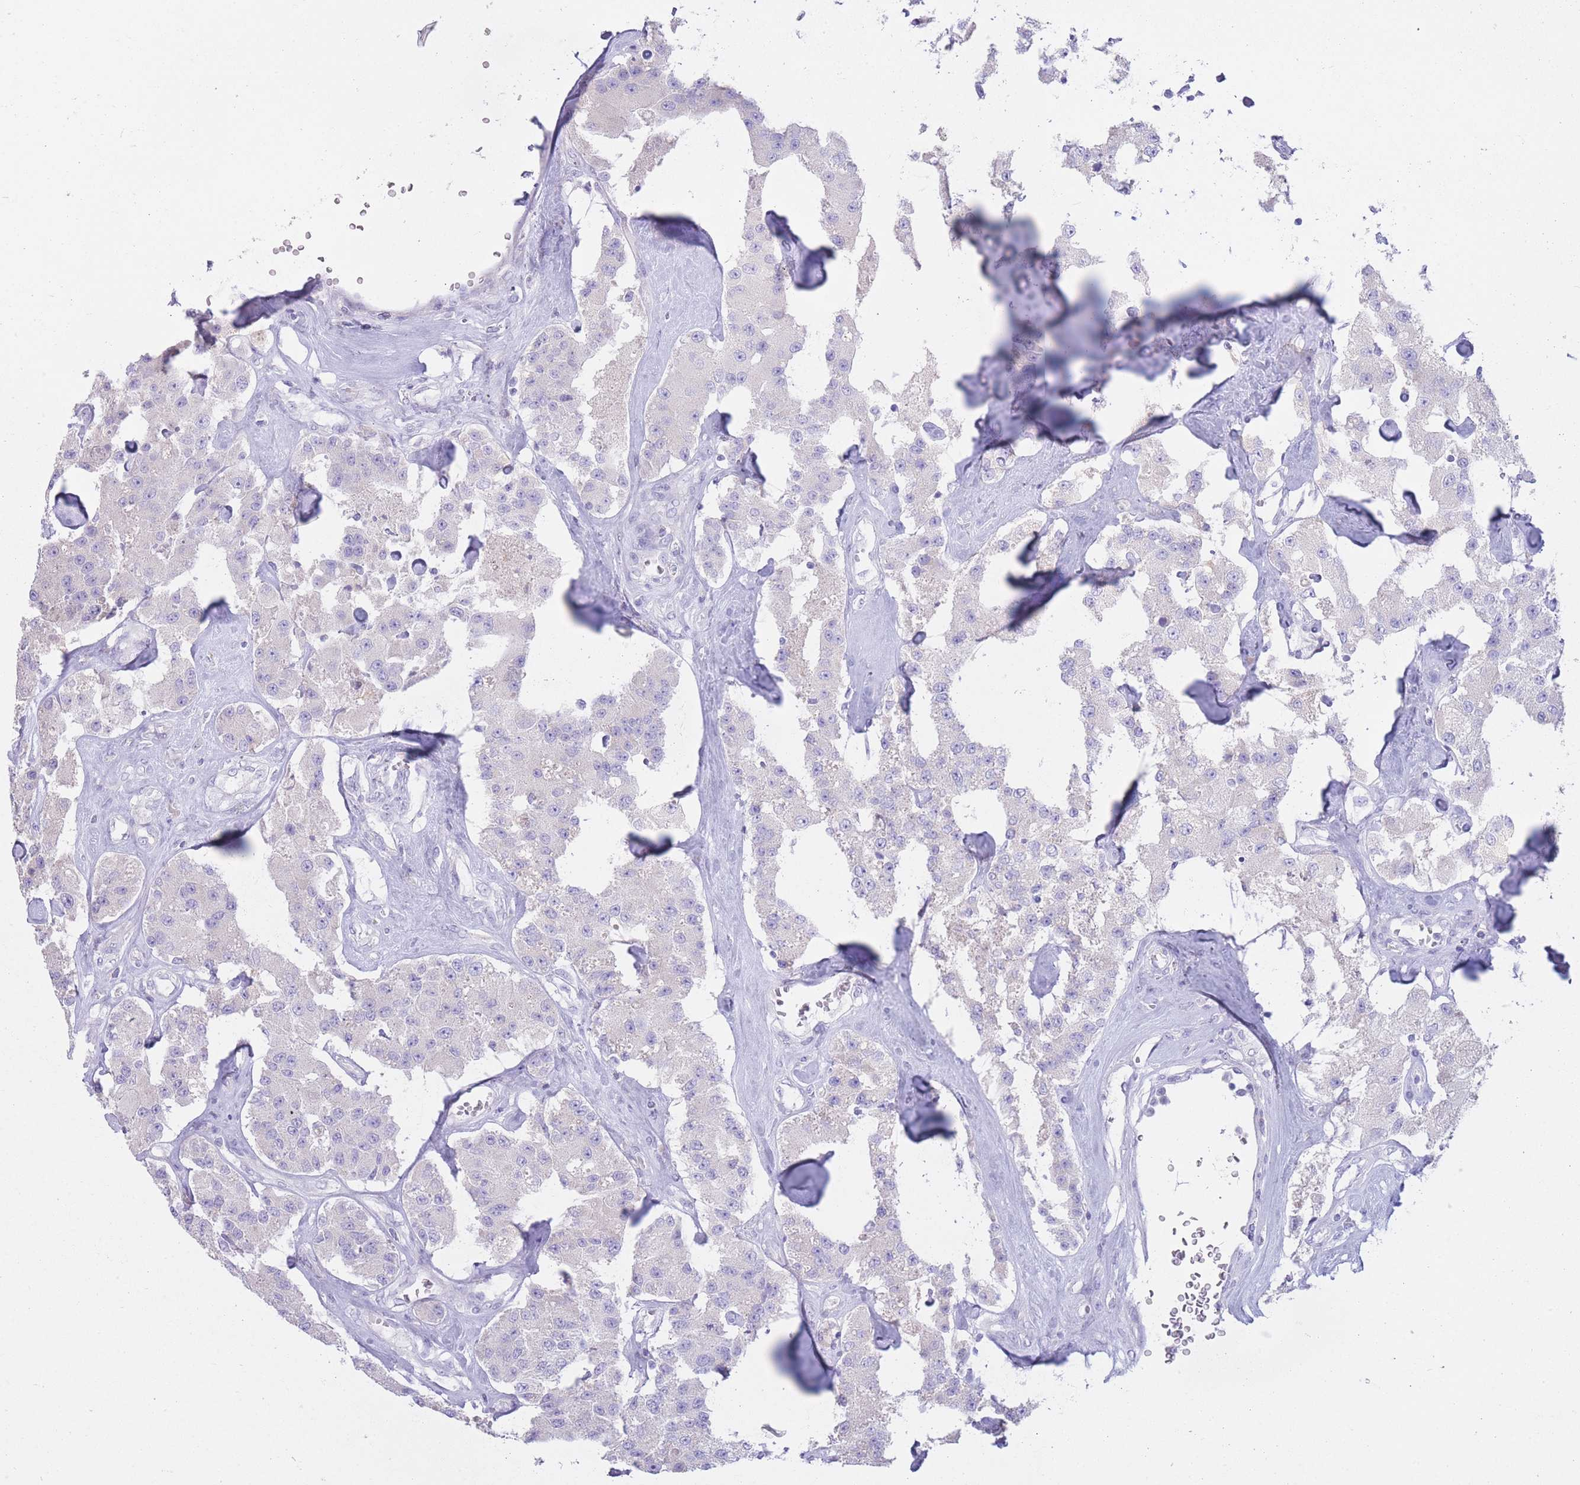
{"staining": {"intensity": "negative", "quantity": "none", "location": "none"}, "tissue": "carcinoid", "cell_type": "Tumor cells", "image_type": "cancer", "snomed": [{"axis": "morphology", "description": "Carcinoid, malignant, NOS"}, {"axis": "topography", "description": "Pancreas"}], "caption": "Immunohistochemical staining of malignant carcinoid demonstrates no significant expression in tumor cells. (DAB immunohistochemistry (IHC), high magnification).", "gene": "FAH", "patient": {"sex": "male", "age": 41}}